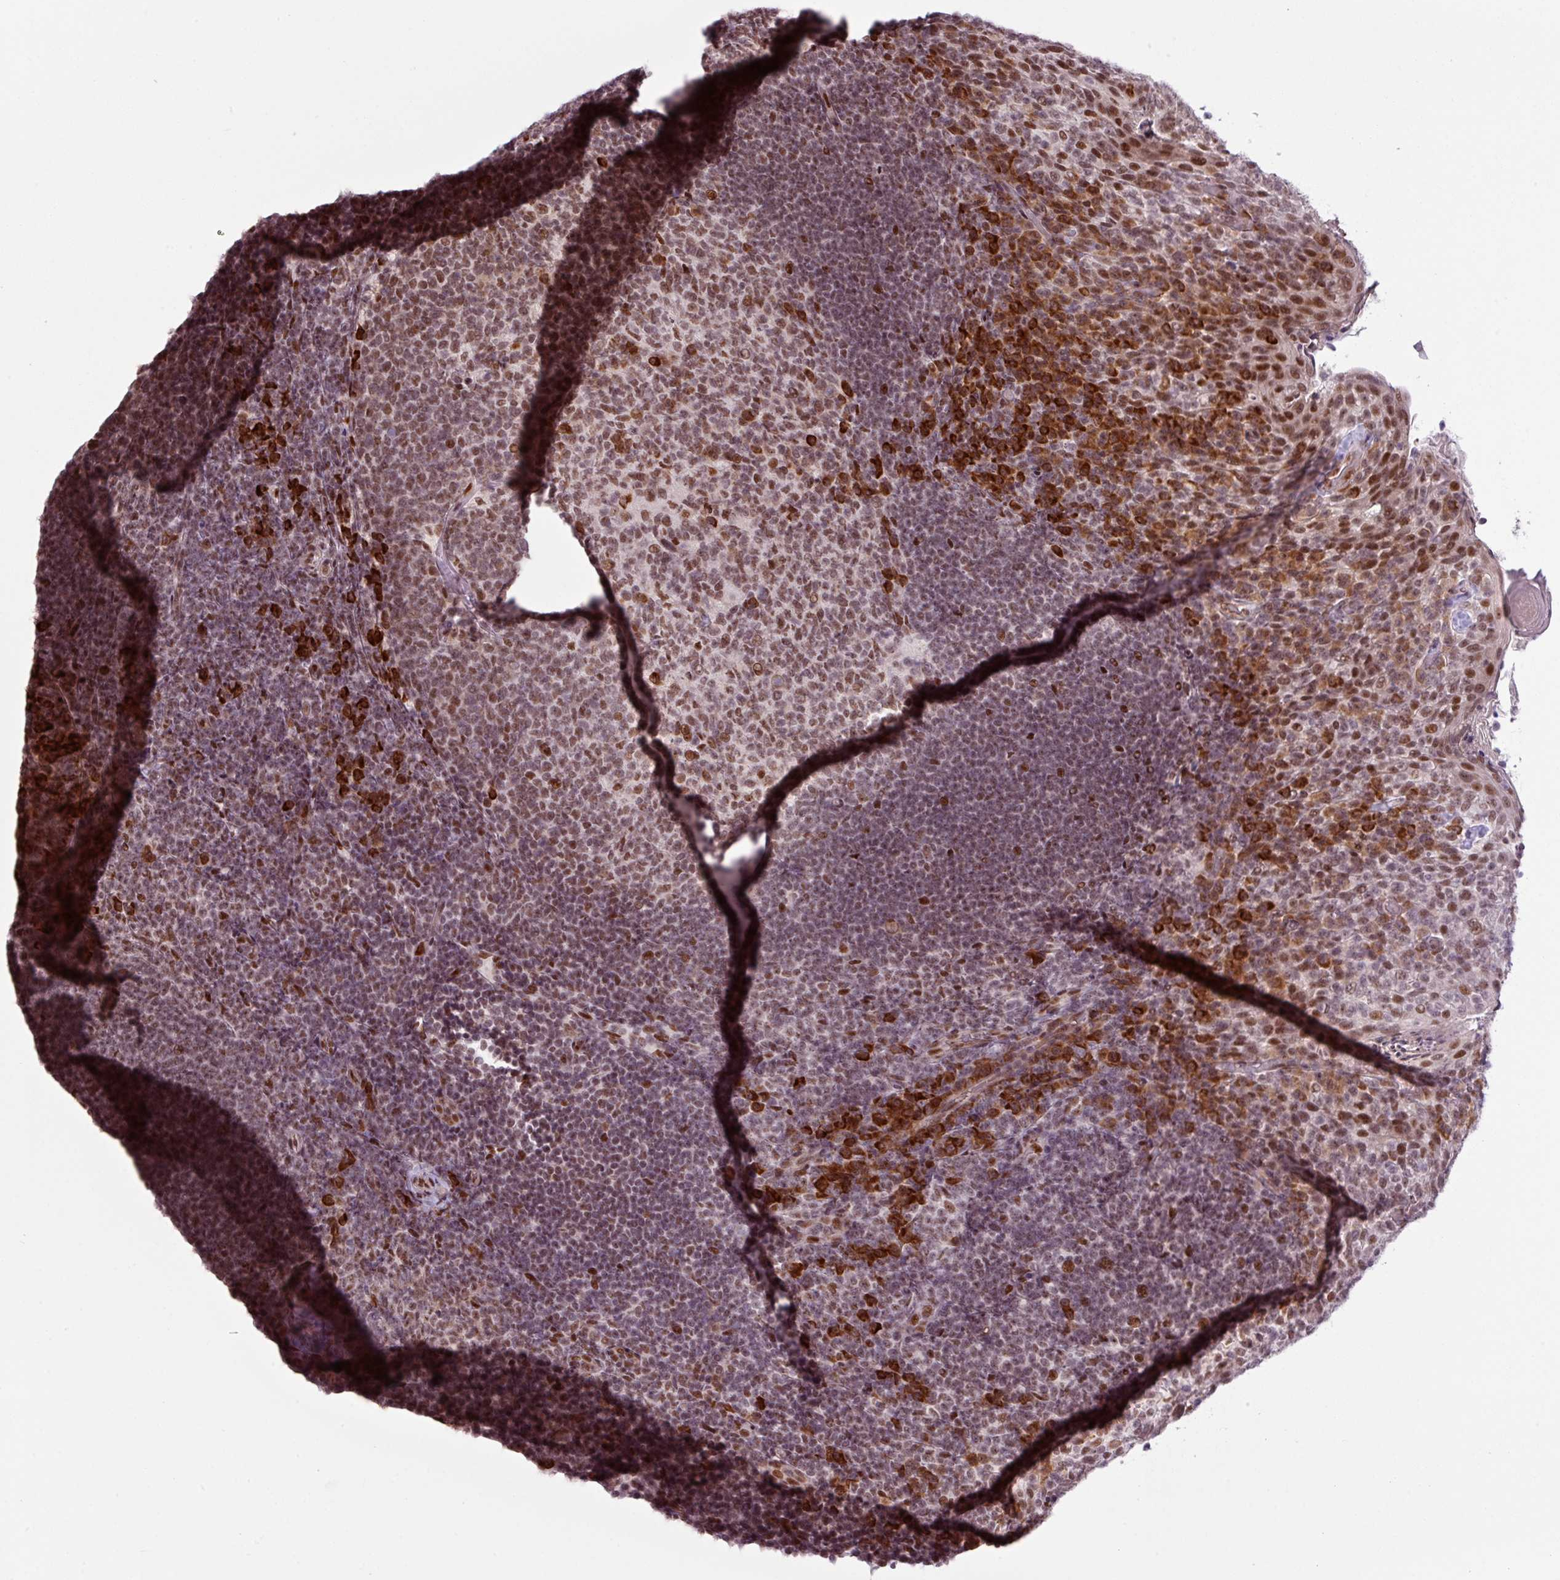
{"staining": {"intensity": "moderate", "quantity": ">75%", "location": "cytoplasmic/membranous,nuclear"}, "tissue": "tonsil", "cell_type": "Germinal center cells", "image_type": "normal", "snomed": [{"axis": "morphology", "description": "Normal tissue, NOS"}, {"axis": "topography", "description": "Tonsil"}], "caption": "Immunohistochemistry photomicrograph of unremarkable tonsil stained for a protein (brown), which exhibits medium levels of moderate cytoplasmic/membranous,nuclear positivity in approximately >75% of germinal center cells.", "gene": "PRDM5", "patient": {"sex": "female", "age": 10}}